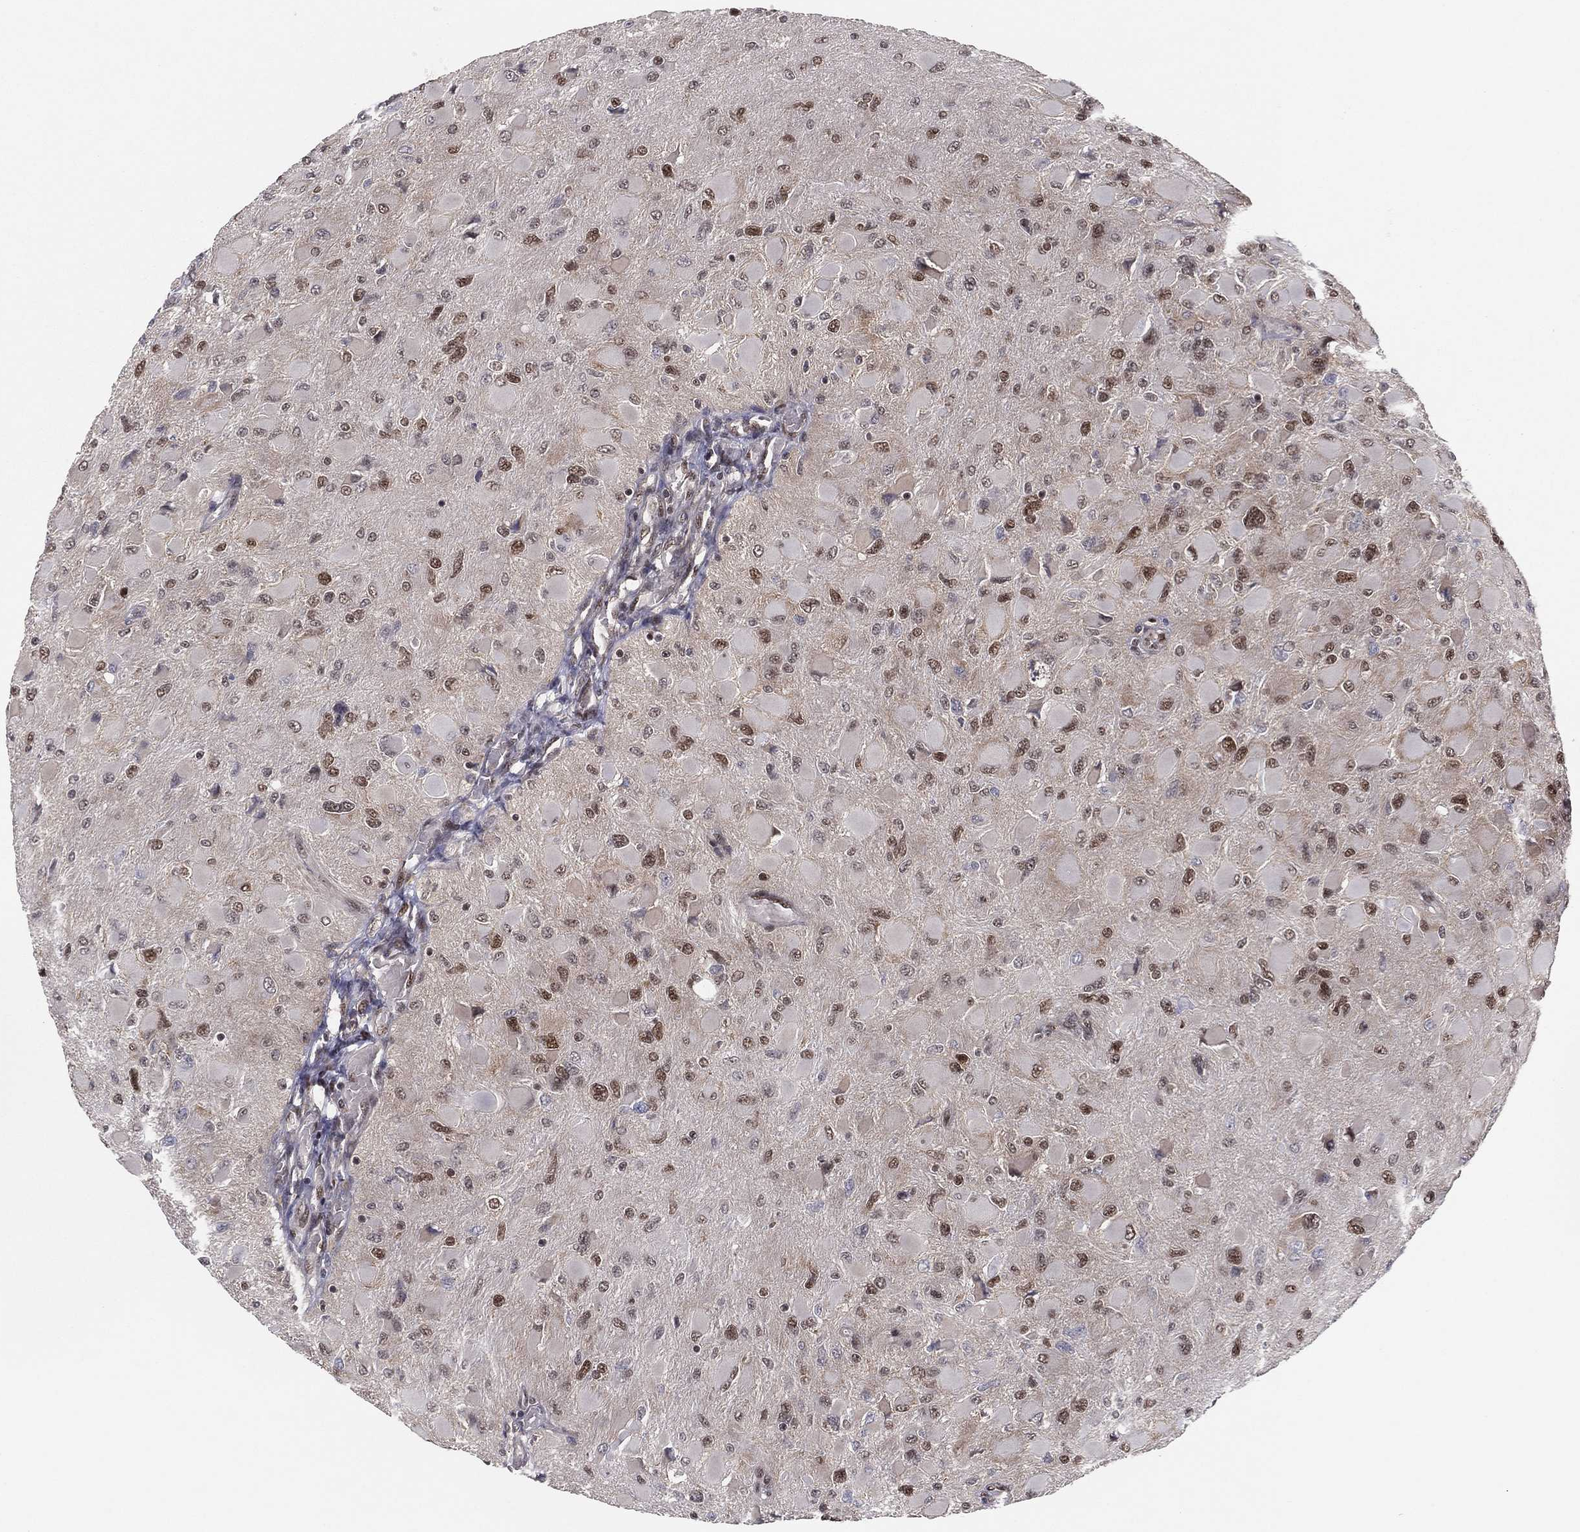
{"staining": {"intensity": "strong", "quantity": "25%-75%", "location": "nuclear"}, "tissue": "glioma", "cell_type": "Tumor cells", "image_type": "cancer", "snomed": [{"axis": "morphology", "description": "Glioma, malignant, High grade"}, {"axis": "topography", "description": "Cerebral cortex"}], "caption": "Immunohistochemical staining of human glioma demonstrates strong nuclear protein positivity in approximately 25%-75% of tumor cells.", "gene": "GPALPP1", "patient": {"sex": "female", "age": 36}}